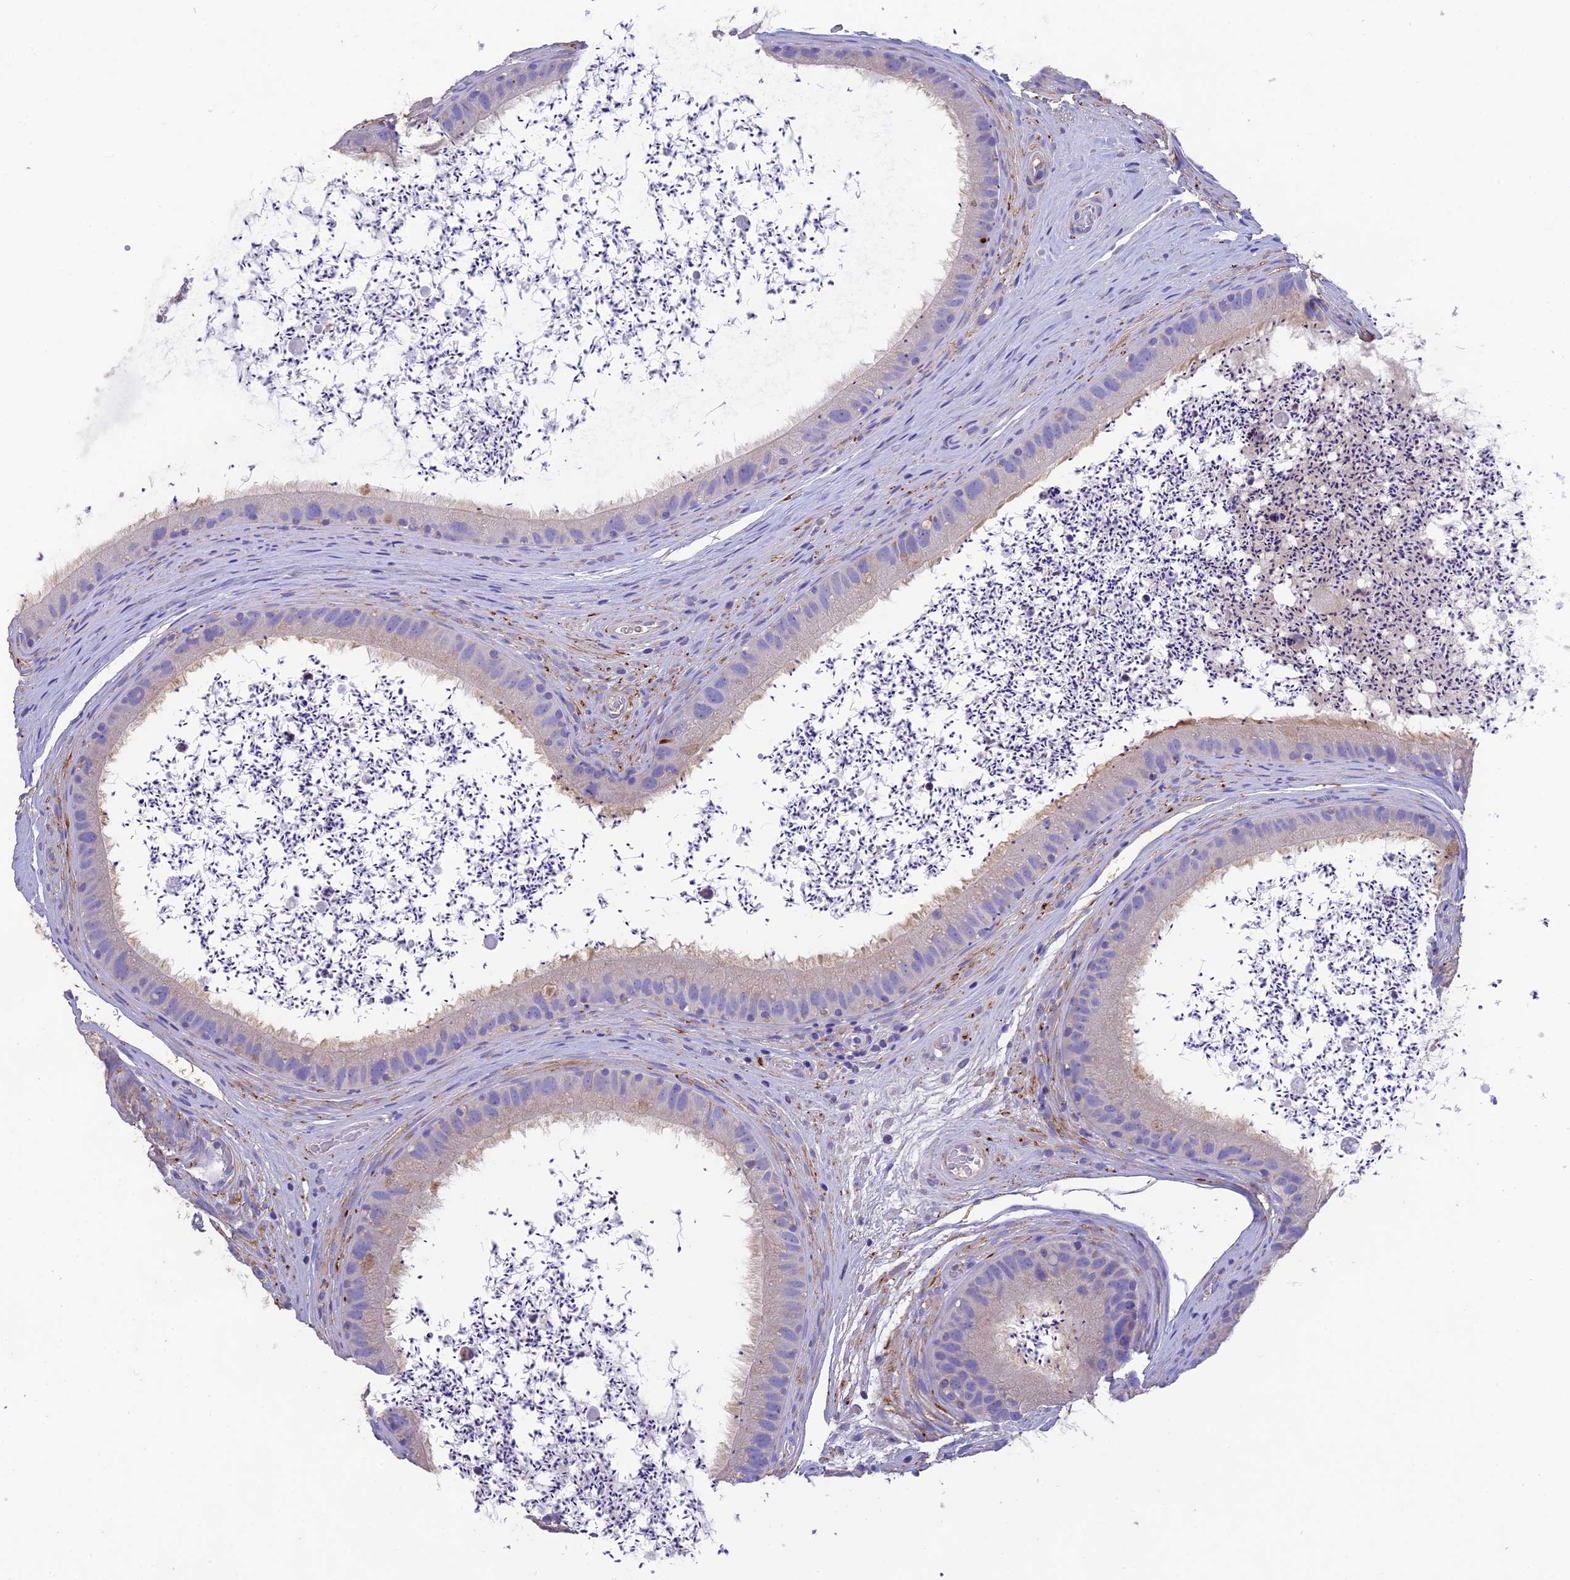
{"staining": {"intensity": "weak", "quantity": "<25%", "location": "cytoplasmic/membranous"}, "tissue": "epididymis", "cell_type": "Glandular cells", "image_type": "normal", "snomed": [{"axis": "morphology", "description": "Normal tissue, NOS"}, {"axis": "topography", "description": "Epididymis, spermatic cord, NOS"}], "caption": "Glandular cells show no significant positivity in benign epididymis. (DAB (3,3'-diaminobenzidine) immunohistochemistry, high magnification).", "gene": "HSD17B2", "patient": {"sex": "male", "age": 50}}